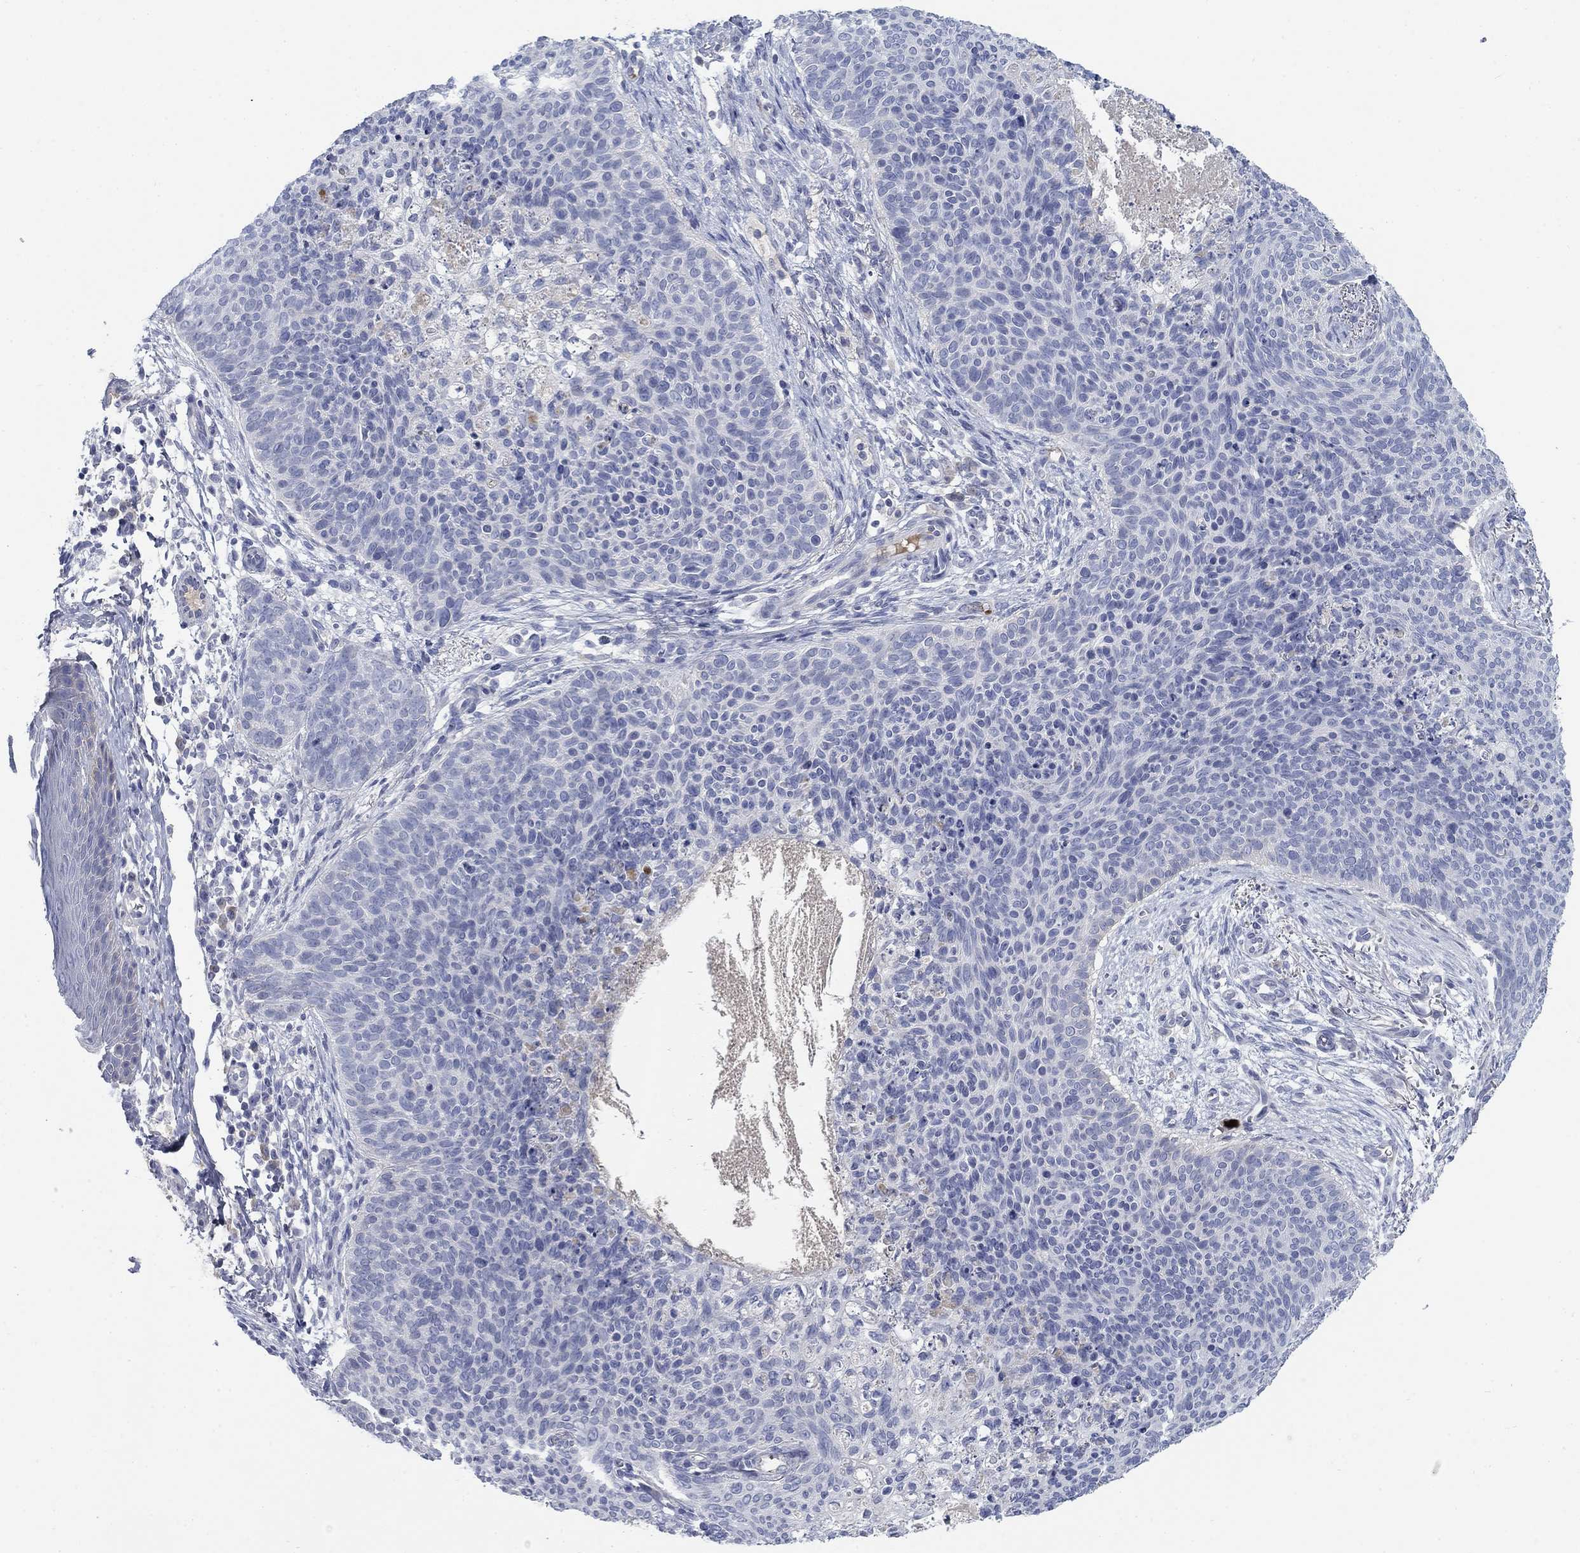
{"staining": {"intensity": "negative", "quantity": "none", "location": "none"}, "tissue": "skin cancer", "cell_type": "Tumor cells", "image_type": "cancer", "snomed": [{"axis": "morphology", "description": "Basal cell carcinoma"}, {"axis": "topography", "description": "Skin"}], "caption": "Human skin cancer stained for a protein using IHC shows no expression in tumor cells.", "gene": "TMEM249", "patient": {"sex": "male", "age": 64}}